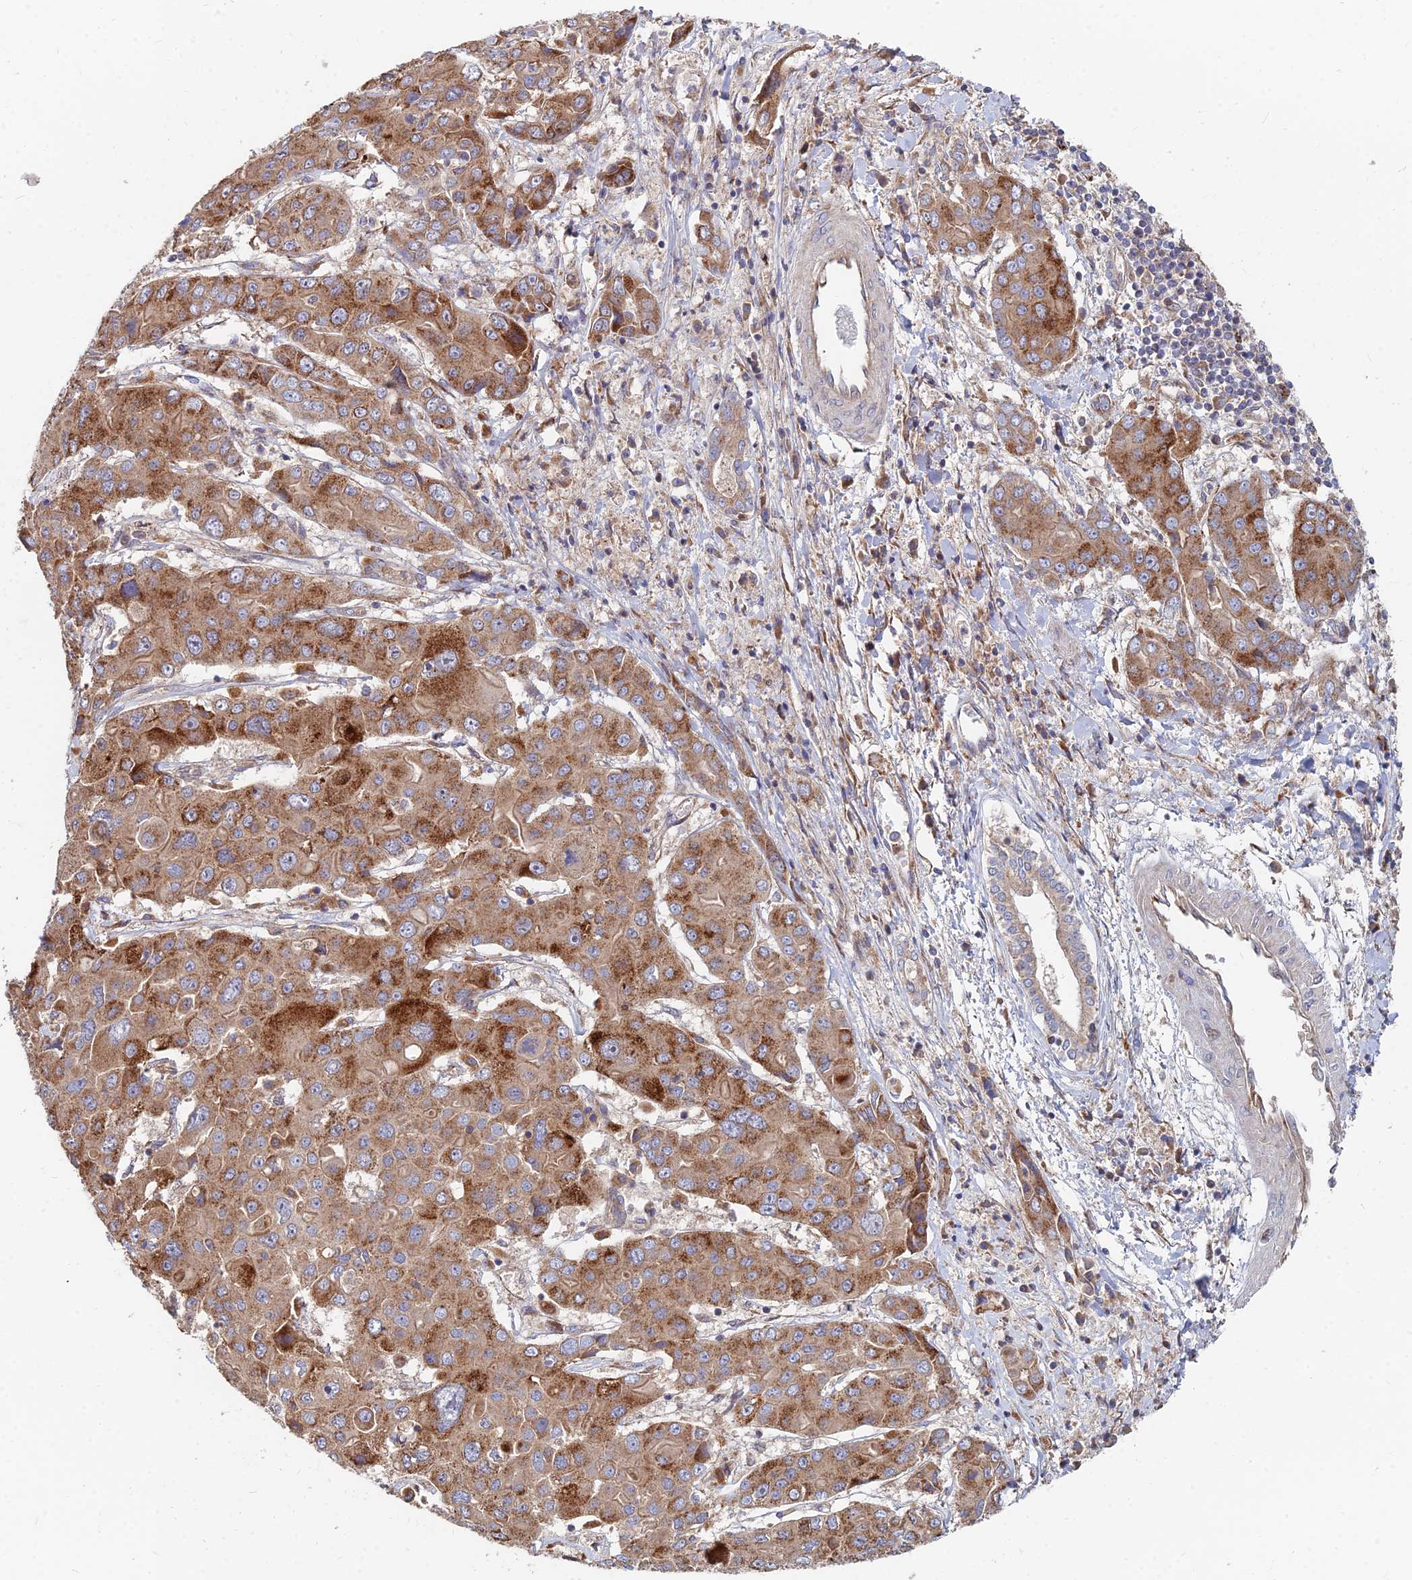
{"staining": {"intensity": "moderate", "quantity": ">75%", "location": "cytoplasmic/membranous"}, "tissue": "liver cancer", "cell_type": "Tumor cells", "image_type": "cancer", "snomed": [{"axis": "morphology", "description": "Cholangiocarcinoma"}, {"axis": "topography", "description": "Liver"}], "caption": "Protein analysis of cholangiocarcinoma (liver) tissue shows moderate cytoplasmic/membranous positivity in approximately >75% of tumor cells.", "gene": "CCZ1", "patient": {"sex": "male", "age": 67}}